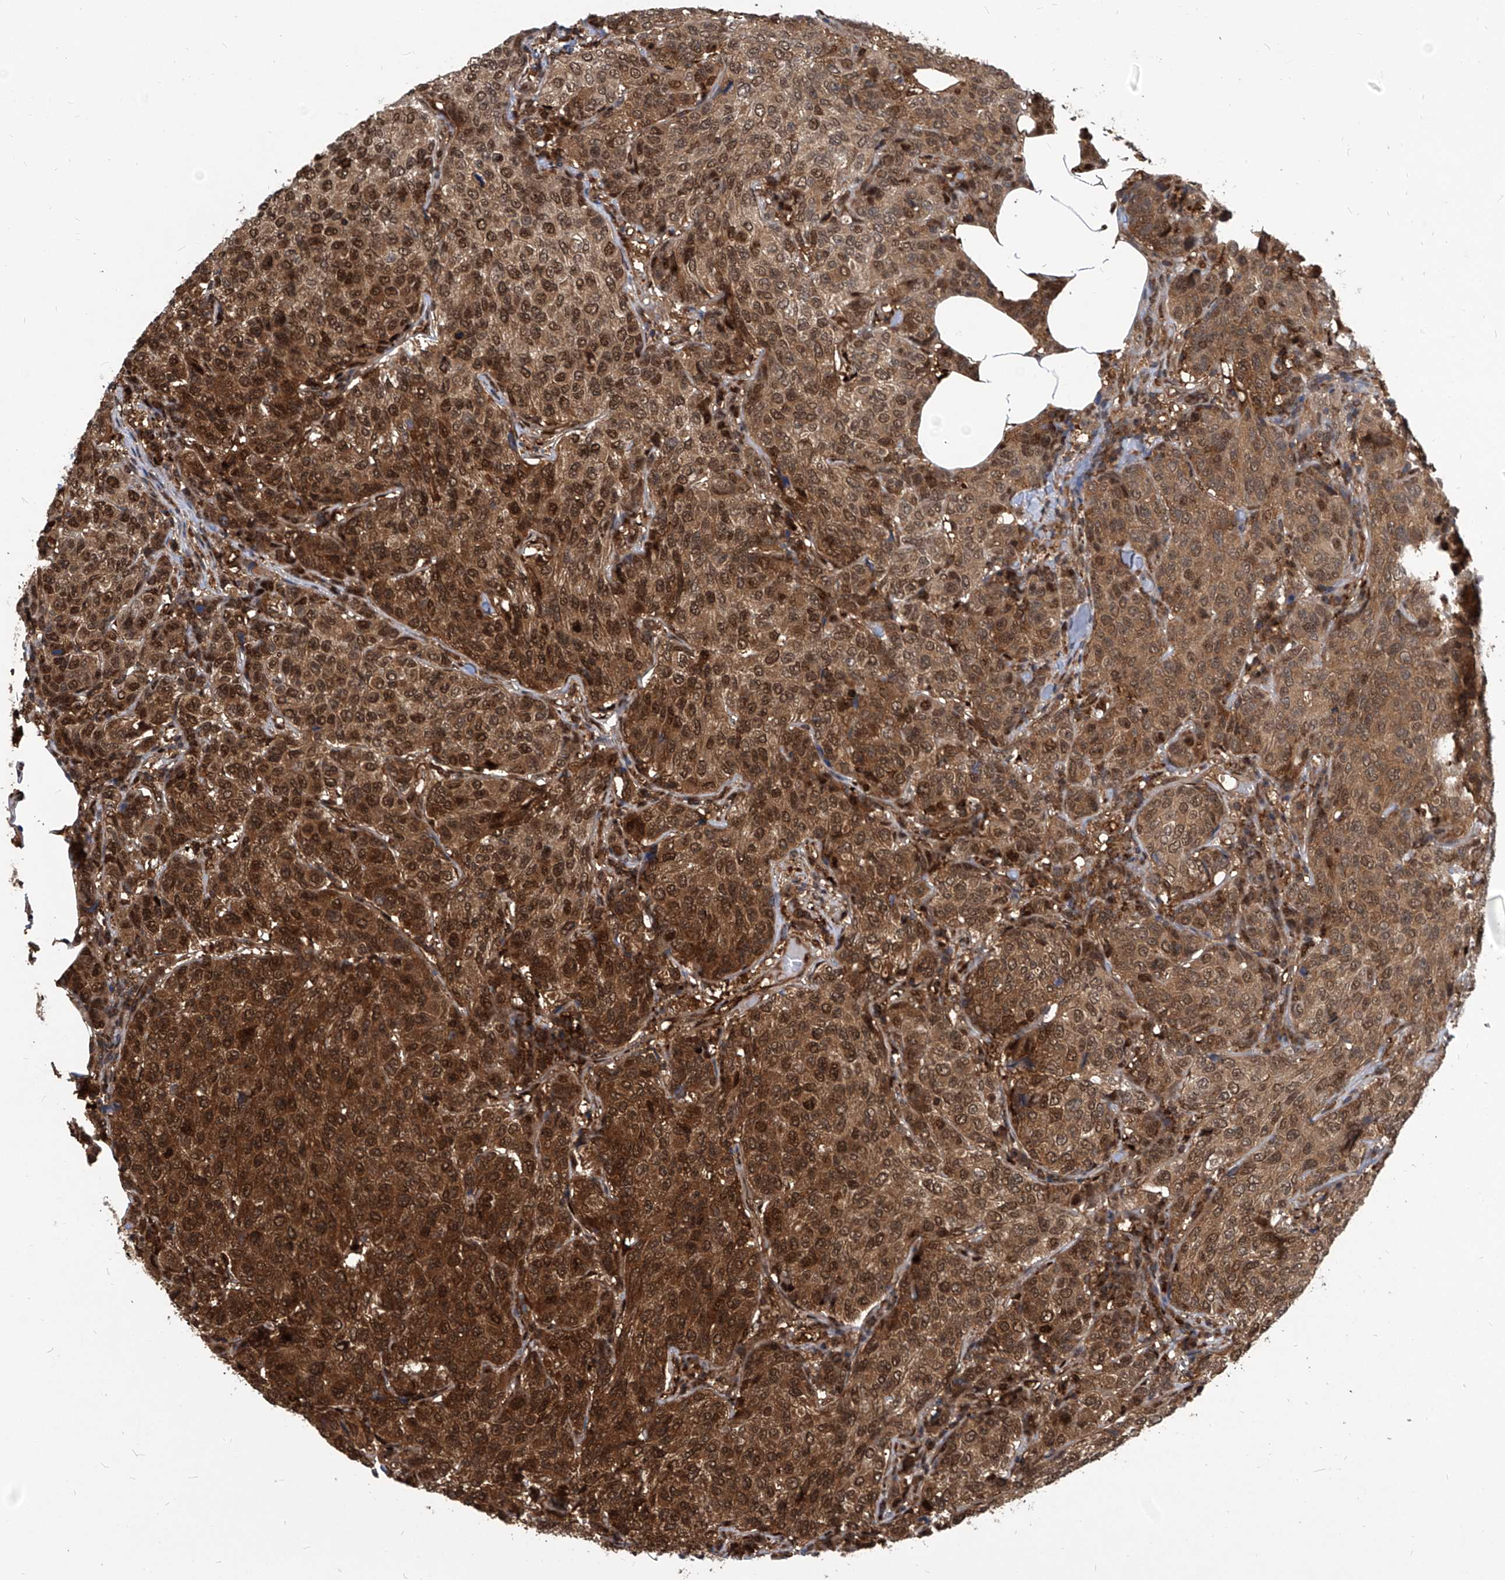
{"staining": {"intensity": "strong", "quantity": ">75%", "location": "cytoplasmic/membranous,nuclear"}, "tissue": "breast cancer", "cell_type": "Tumor cells", "image_type": "cancer", "snomed": [{"axis": "morphology", "description": "Duct carcinoma"}, {"axis": "topography", "description": "Breast"}], "caption": "DAB immunohistochemical staining of breast infiltrating ductal carcinoma demonstrates strong cytoplasmic/membranous and nuclear protein expression in about >75% of tumor cells. The protein of interest is stained brown, and the nuclei are stained in blue (DAB IHC with brightfield microscopy, high magnification).", "gene": "PSMB1", "patient": {"sex": "female", "age": 55}}